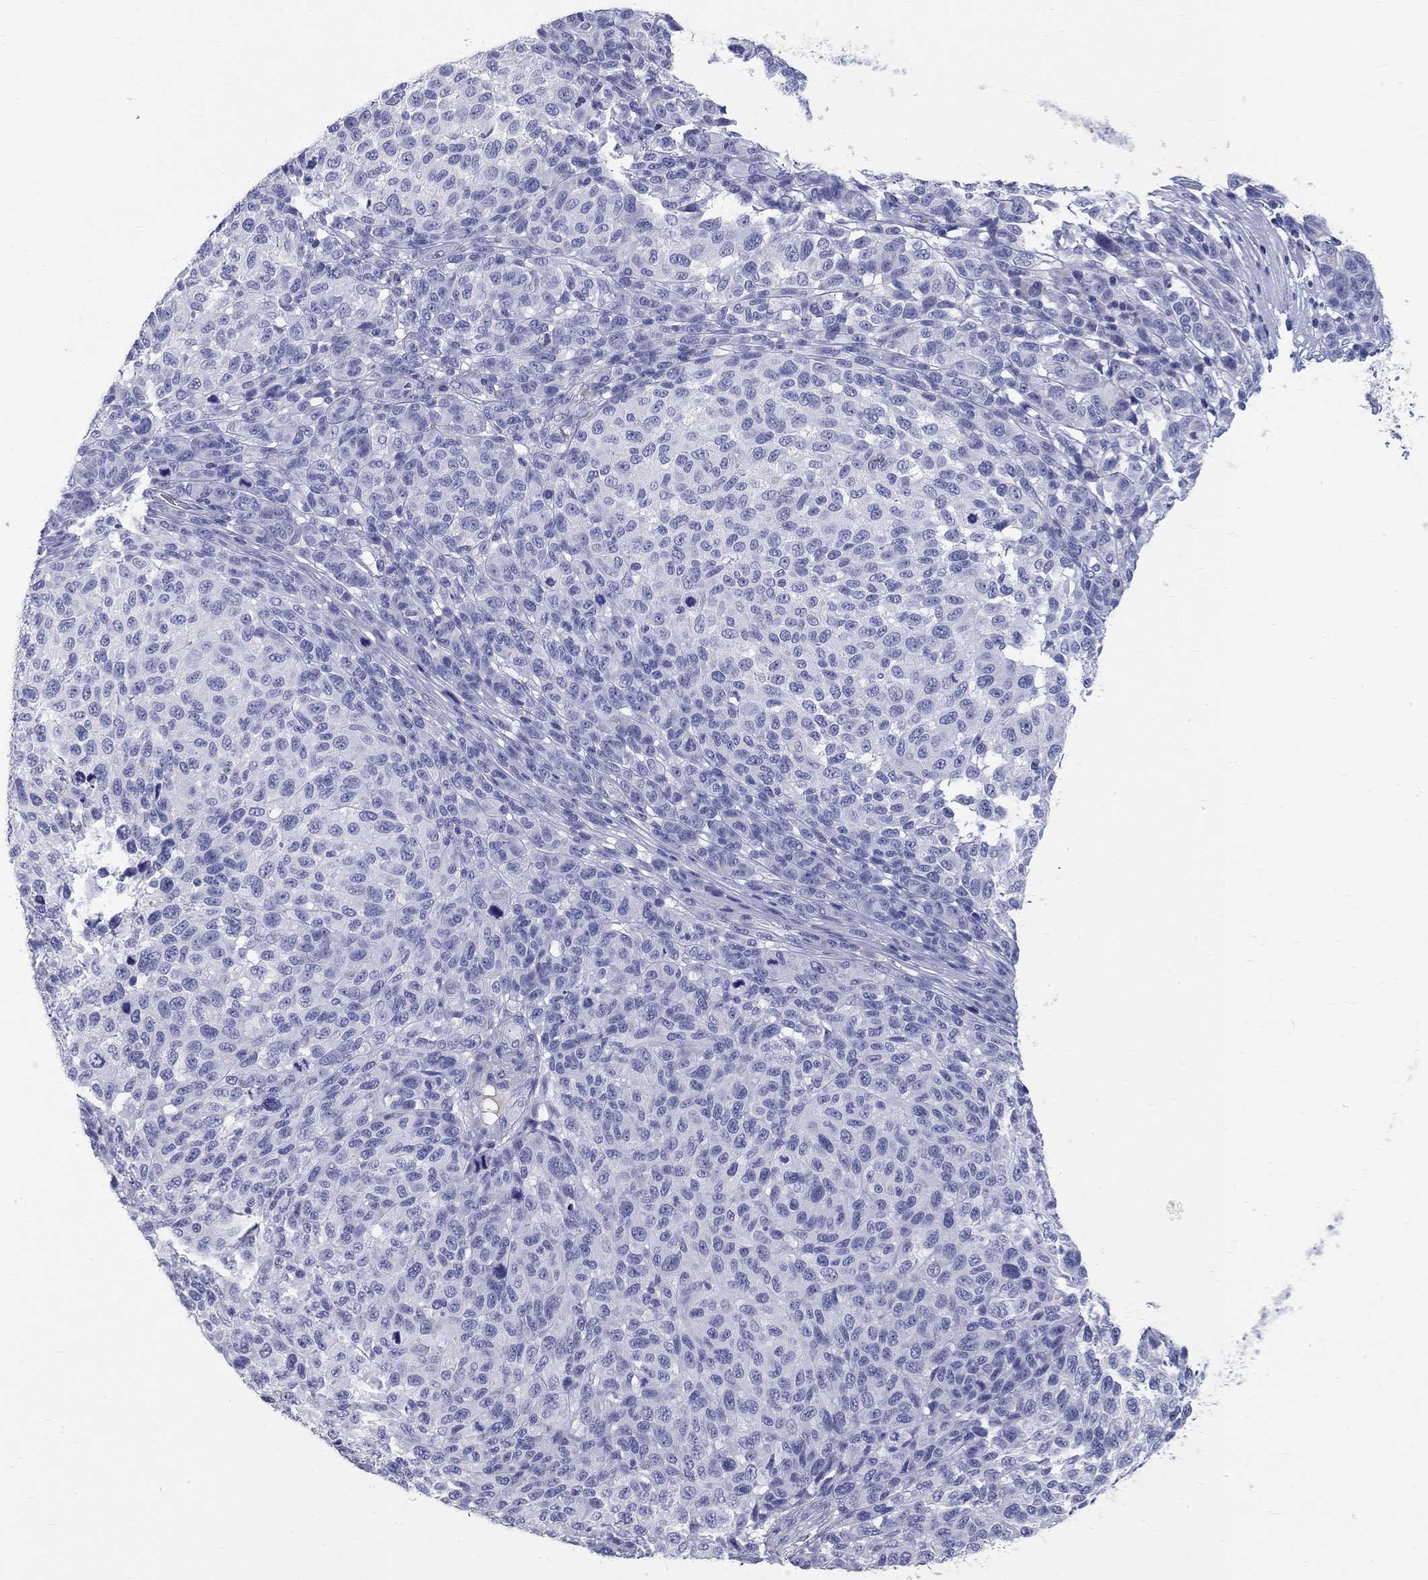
{"staining": {"intensity": "negative", "quantity": "none", "location": "none"}, "tissue": "melanoma", "cell_type": "Tumor cells", "image_type": "cancer", "snomed": [{"axis": "morphology", "description": "Malignant melanoma, NOS"}, {"axis": "topography", "description": "Skin"}], "caption": "Photomicrograph shows no protein staining in tumor cells of malignant melanoma tissue. (DAB (3,3'-diaminobenzidine) IHC with hematoxylin counter stain).", "gene": "PHOX2B", "patient": {"sex": "male", "age": 59}}